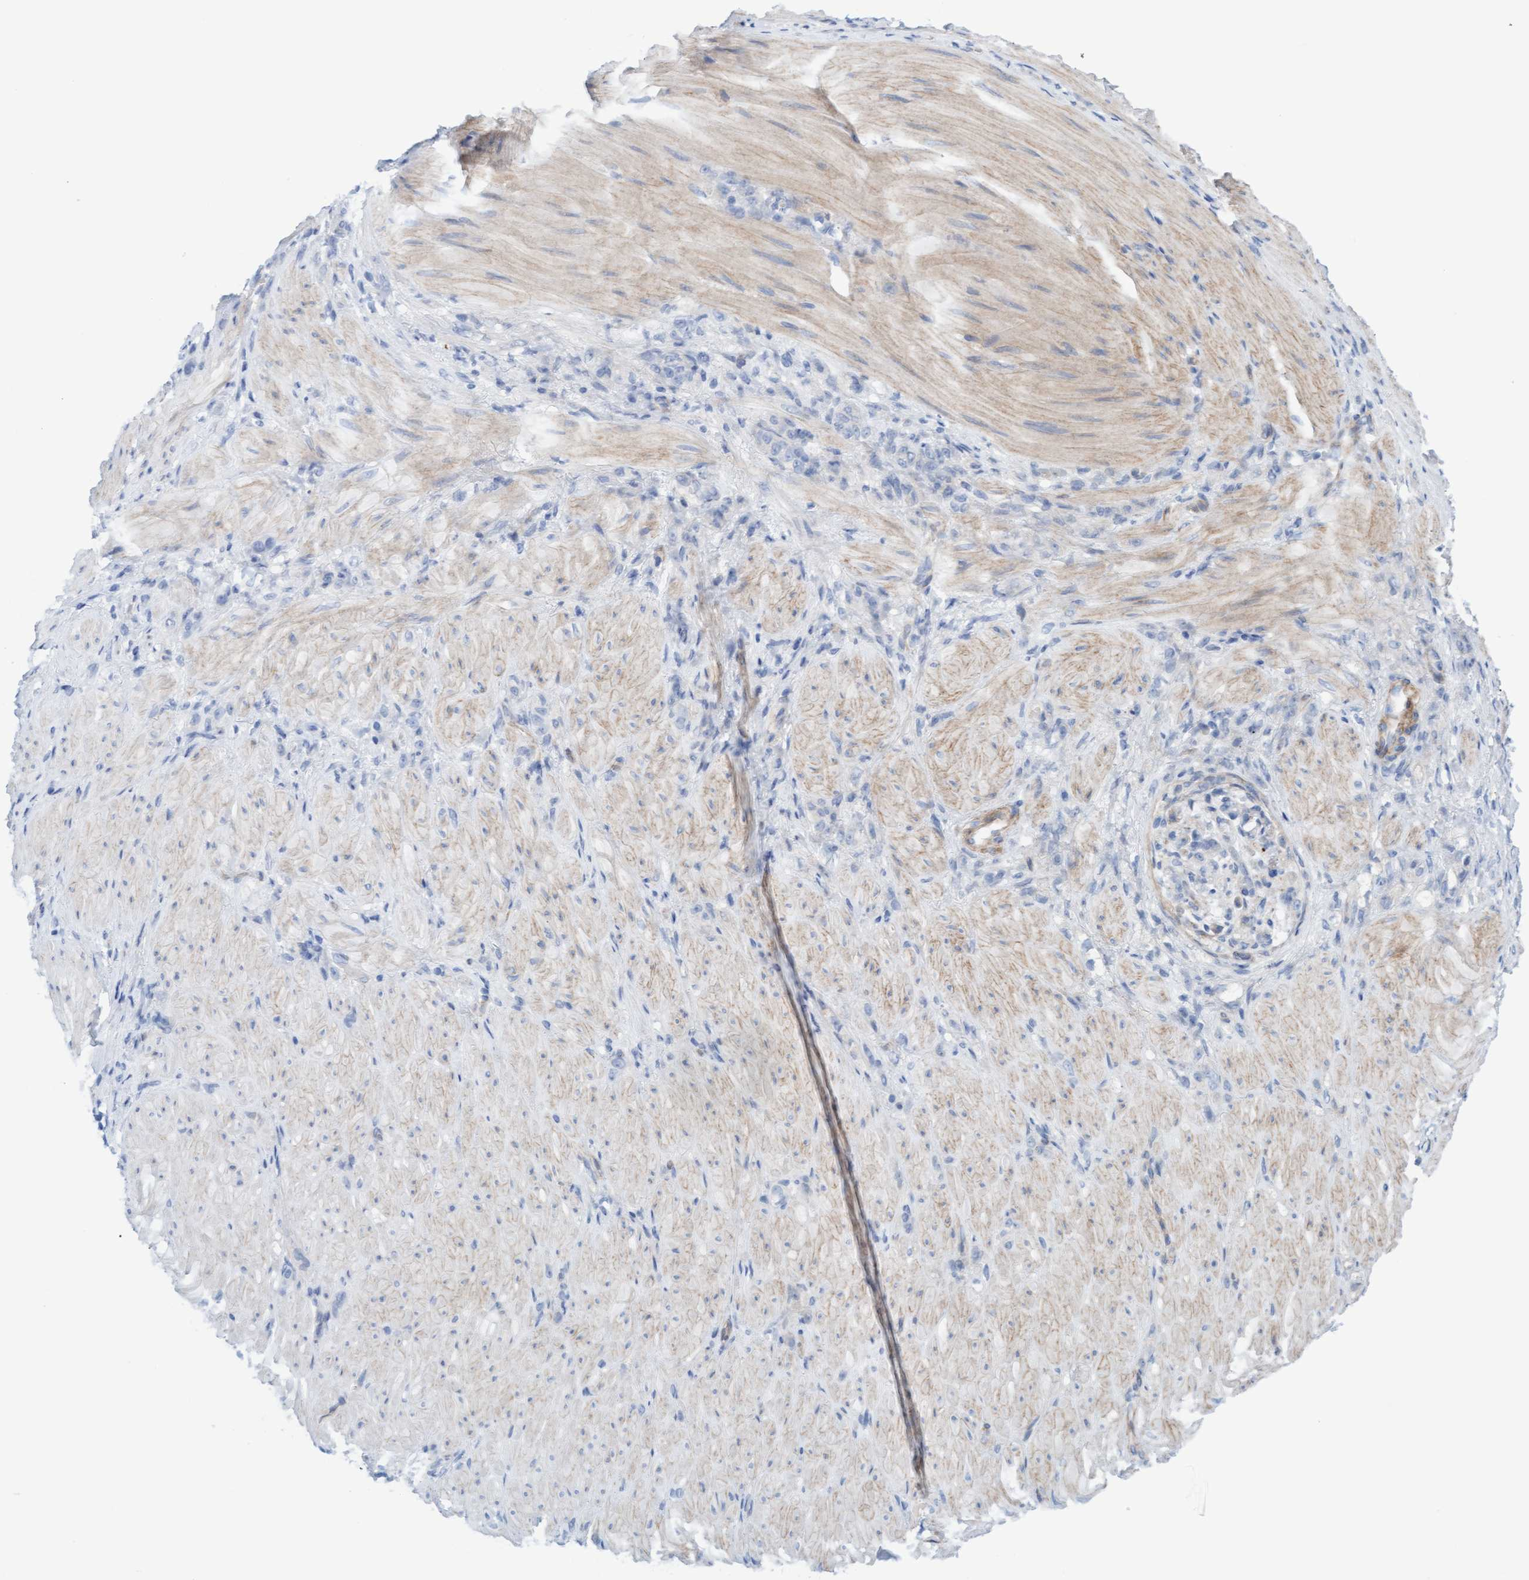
{"staining": {"intensity": "negative", "quantity": "none", "location": "none"}, "tissue": "stomach cancer", "cell_type": "Tumor cells", "image_type": "cancer", "snomed": [{"axis": "morphology", "description": "Normal tissue, NOS"}, {"axis": "morphology", "description": "Adenocarcinoma, NOS"}, {"axis": "topography", "description": "Stomach"}], "caption": "There is no significant staining in tumor cells of stomach adenocarcinoma.", "gene": "CDK5RAP3", "patient": {"sex": "male", "age": 82}}